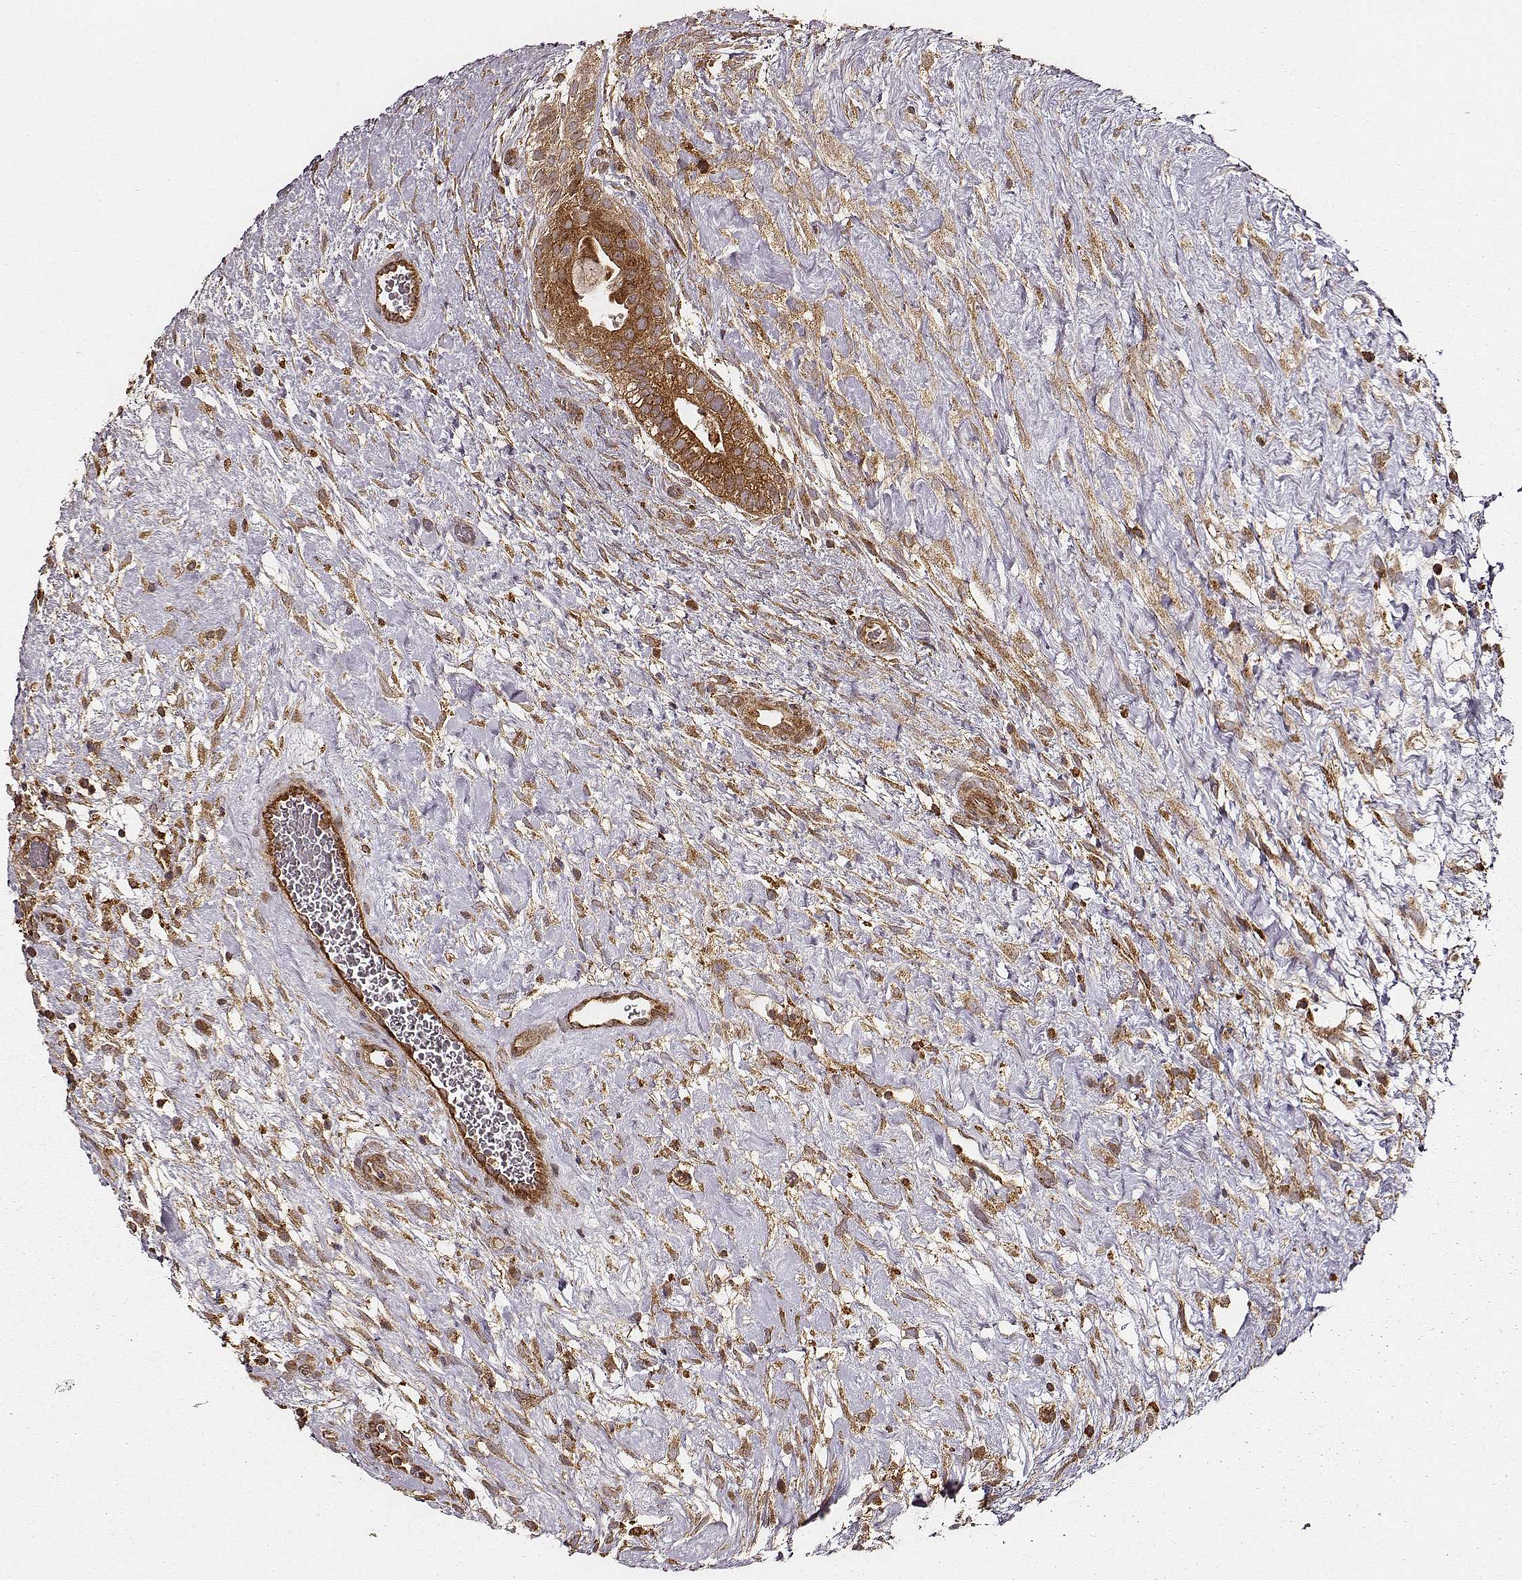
{"staining": {"intensity": "strong", "quantity": ">75%", "location": "cytoplasmic/membranous"}, "tissue": "testis cancer", "cell_type": "Tumor cells", "image_type": "cancer", "snomed": [{"axis": "morphology", "description": "Normal tissue, NOS"}, {"axis": "morphology", "description": "Carcinoma, Embryonal, NOS"}, {"axis": "topography", "description": "Testis"}], "caption": "Testis cancer tissue demonstrates strong cytoplasmic/membranous positivity in about >75% of tumor cells The protein is shown in brown color, while the nuclei are stained blue.", "gene": "VPS26A", "patient": {"sex": "male", "age": 32}}